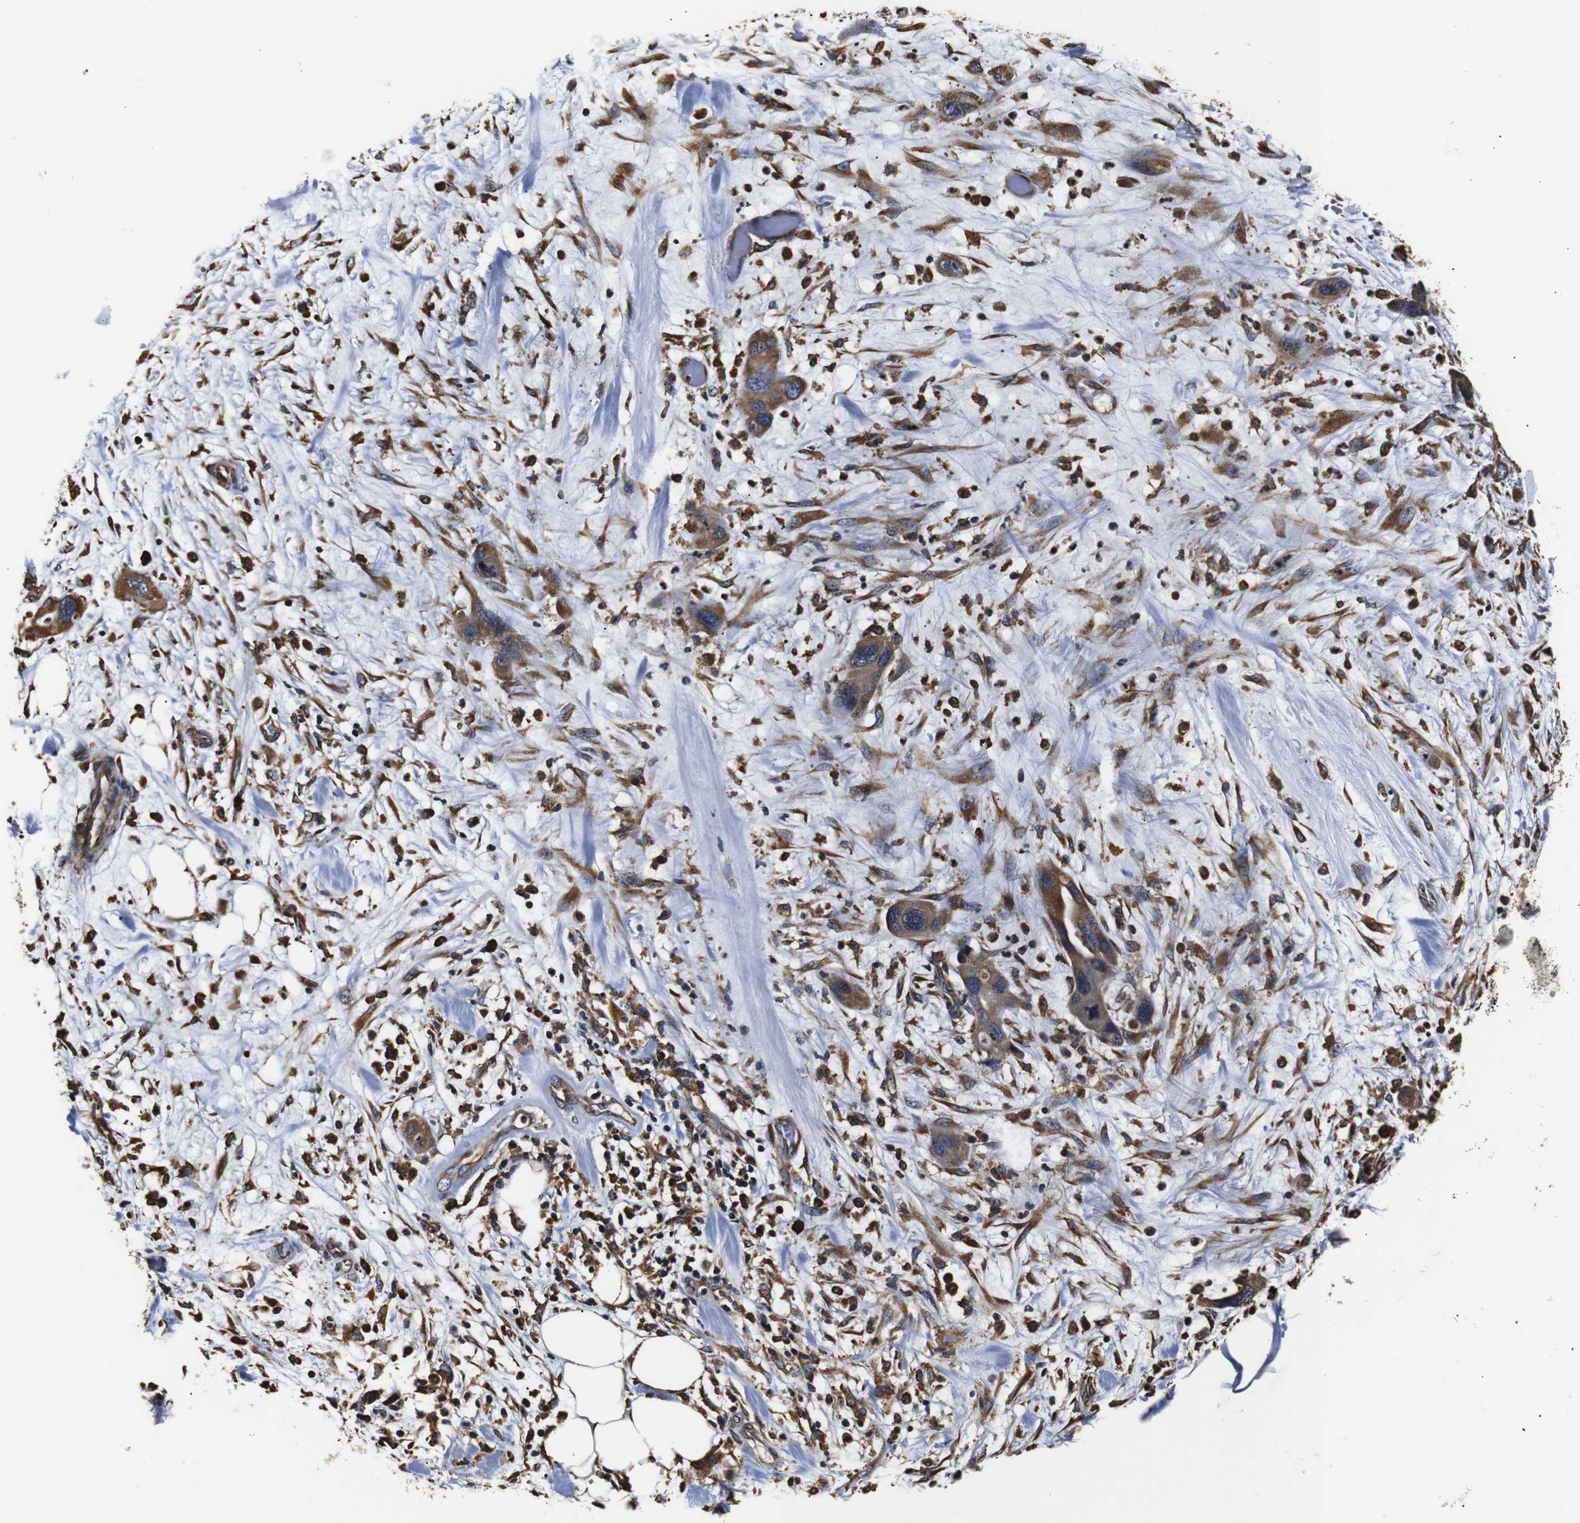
{"staining": {"intensity": "moderate", "quantity": ">75%", "location": "cytoplasmic/membranous"}, "tissue": "pancreatic cancer", "cell_type": "Tumor cells", "image_type": "cancer", "snomed": [{"axis": "morphology", "description": "Adenocarcinoma, NOS"}, {"axis": "topography", "description": "Pancreas"}], "caption": "IHC image of adenocarcinoma (pancreatic) stained for a protein (brown), which reveals medium levels of moderate cytoplasmic/membranous staining in approximately >75% of tumor cells.", "gene": "HHIP", "patient": {"sex": "female", "age": 71}}